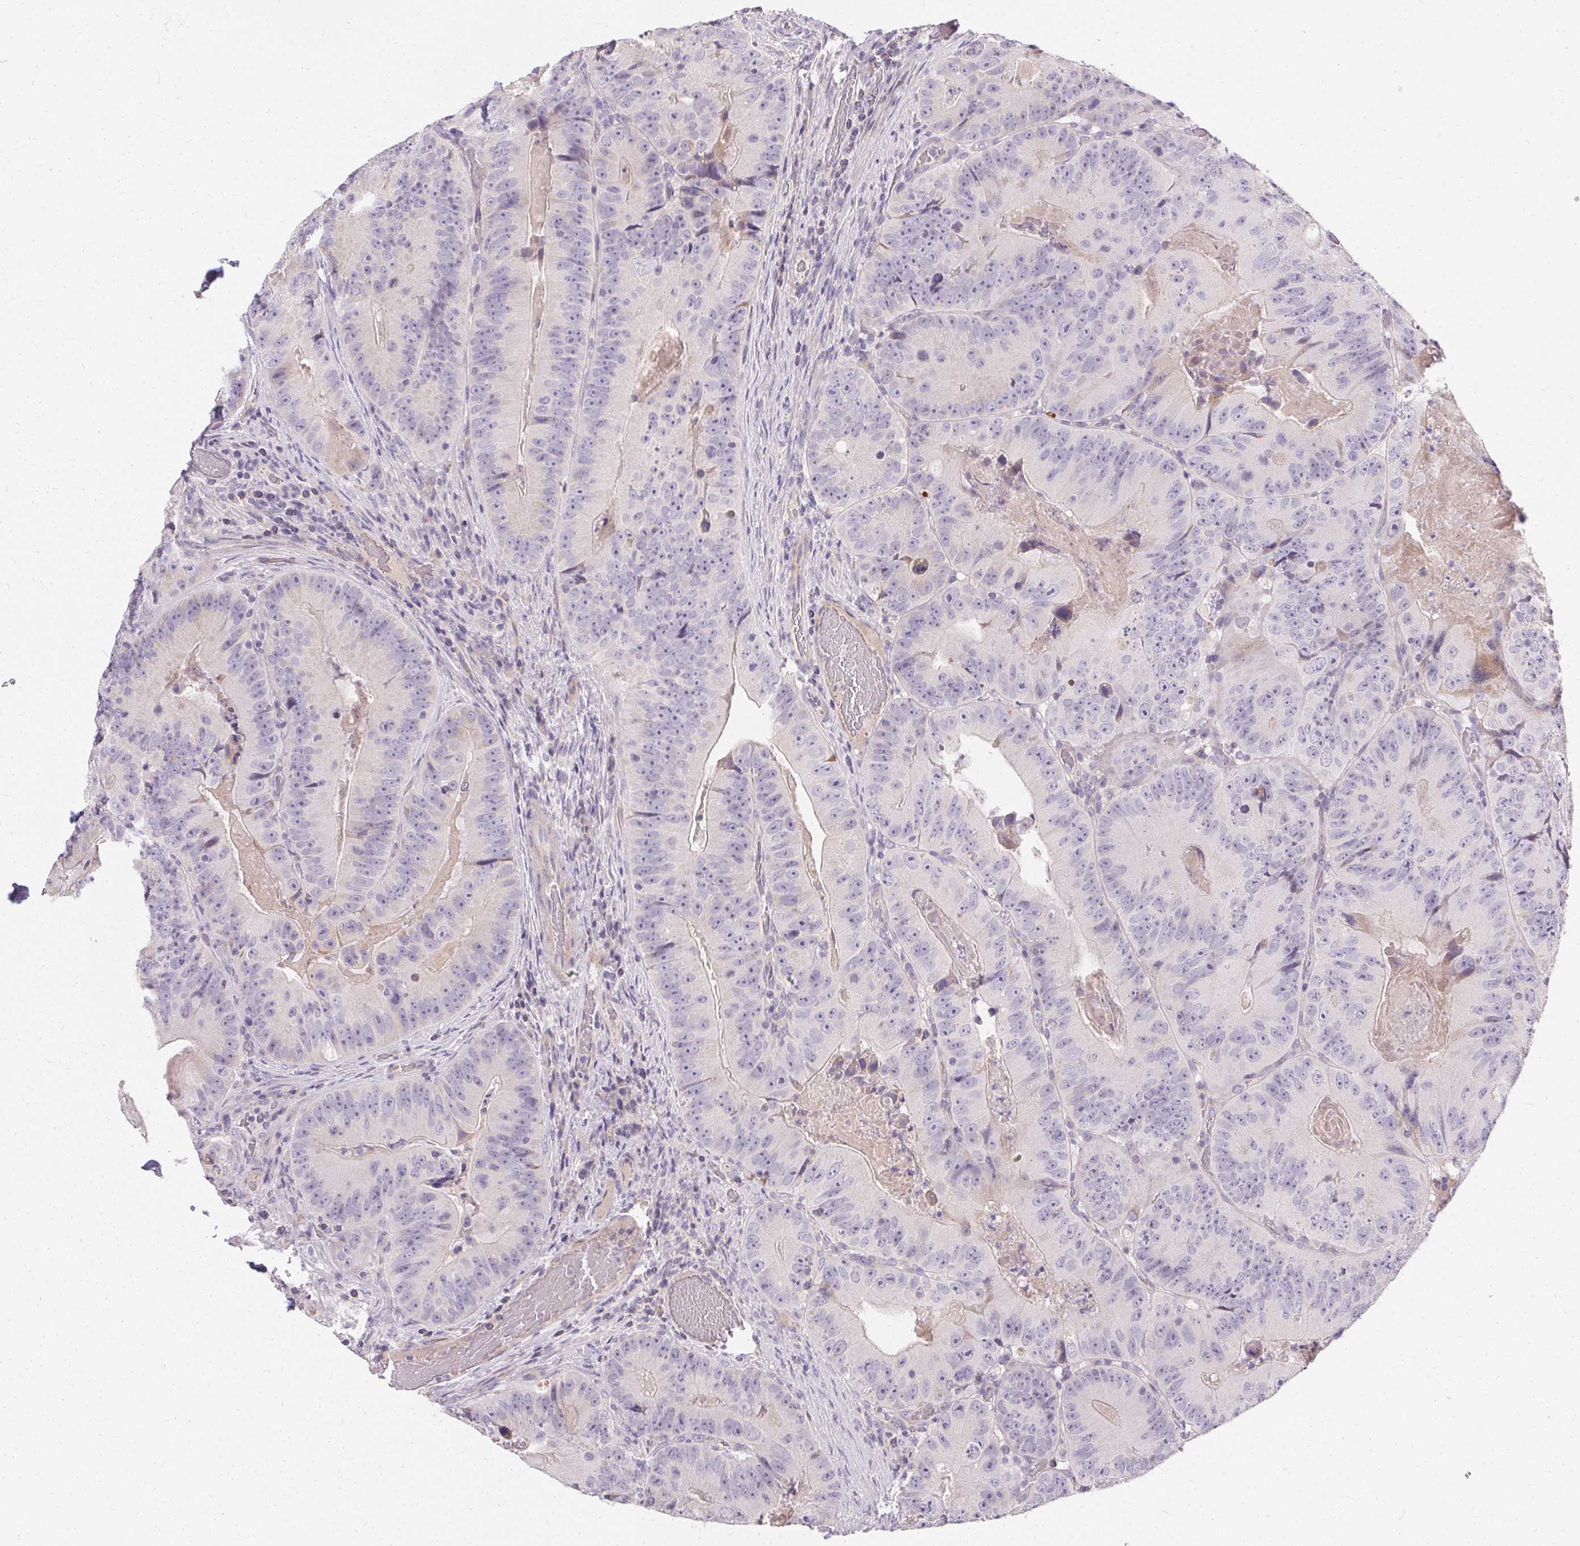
{"staining": {"intensity": "negative", "quantity": "none", "location": "none"}, "tissue": "colorectal cancer", "cell_type": "Tumor cells", "image_type": "cancer", "snomed": [{"axis": "morphology", "description": "Adenocarcinoma, NOS"}, {"axis": "topography", "description": "Colon"}], "caption": "Immunohistochemistry (IHC) histopathology image of human adenocarcinoma (colorectal) stained for a protein (brown), which demonstrates no positivity in tumor cells.", "gene": "TRIP13", "patient": {"sex": "female", "age": 86}}